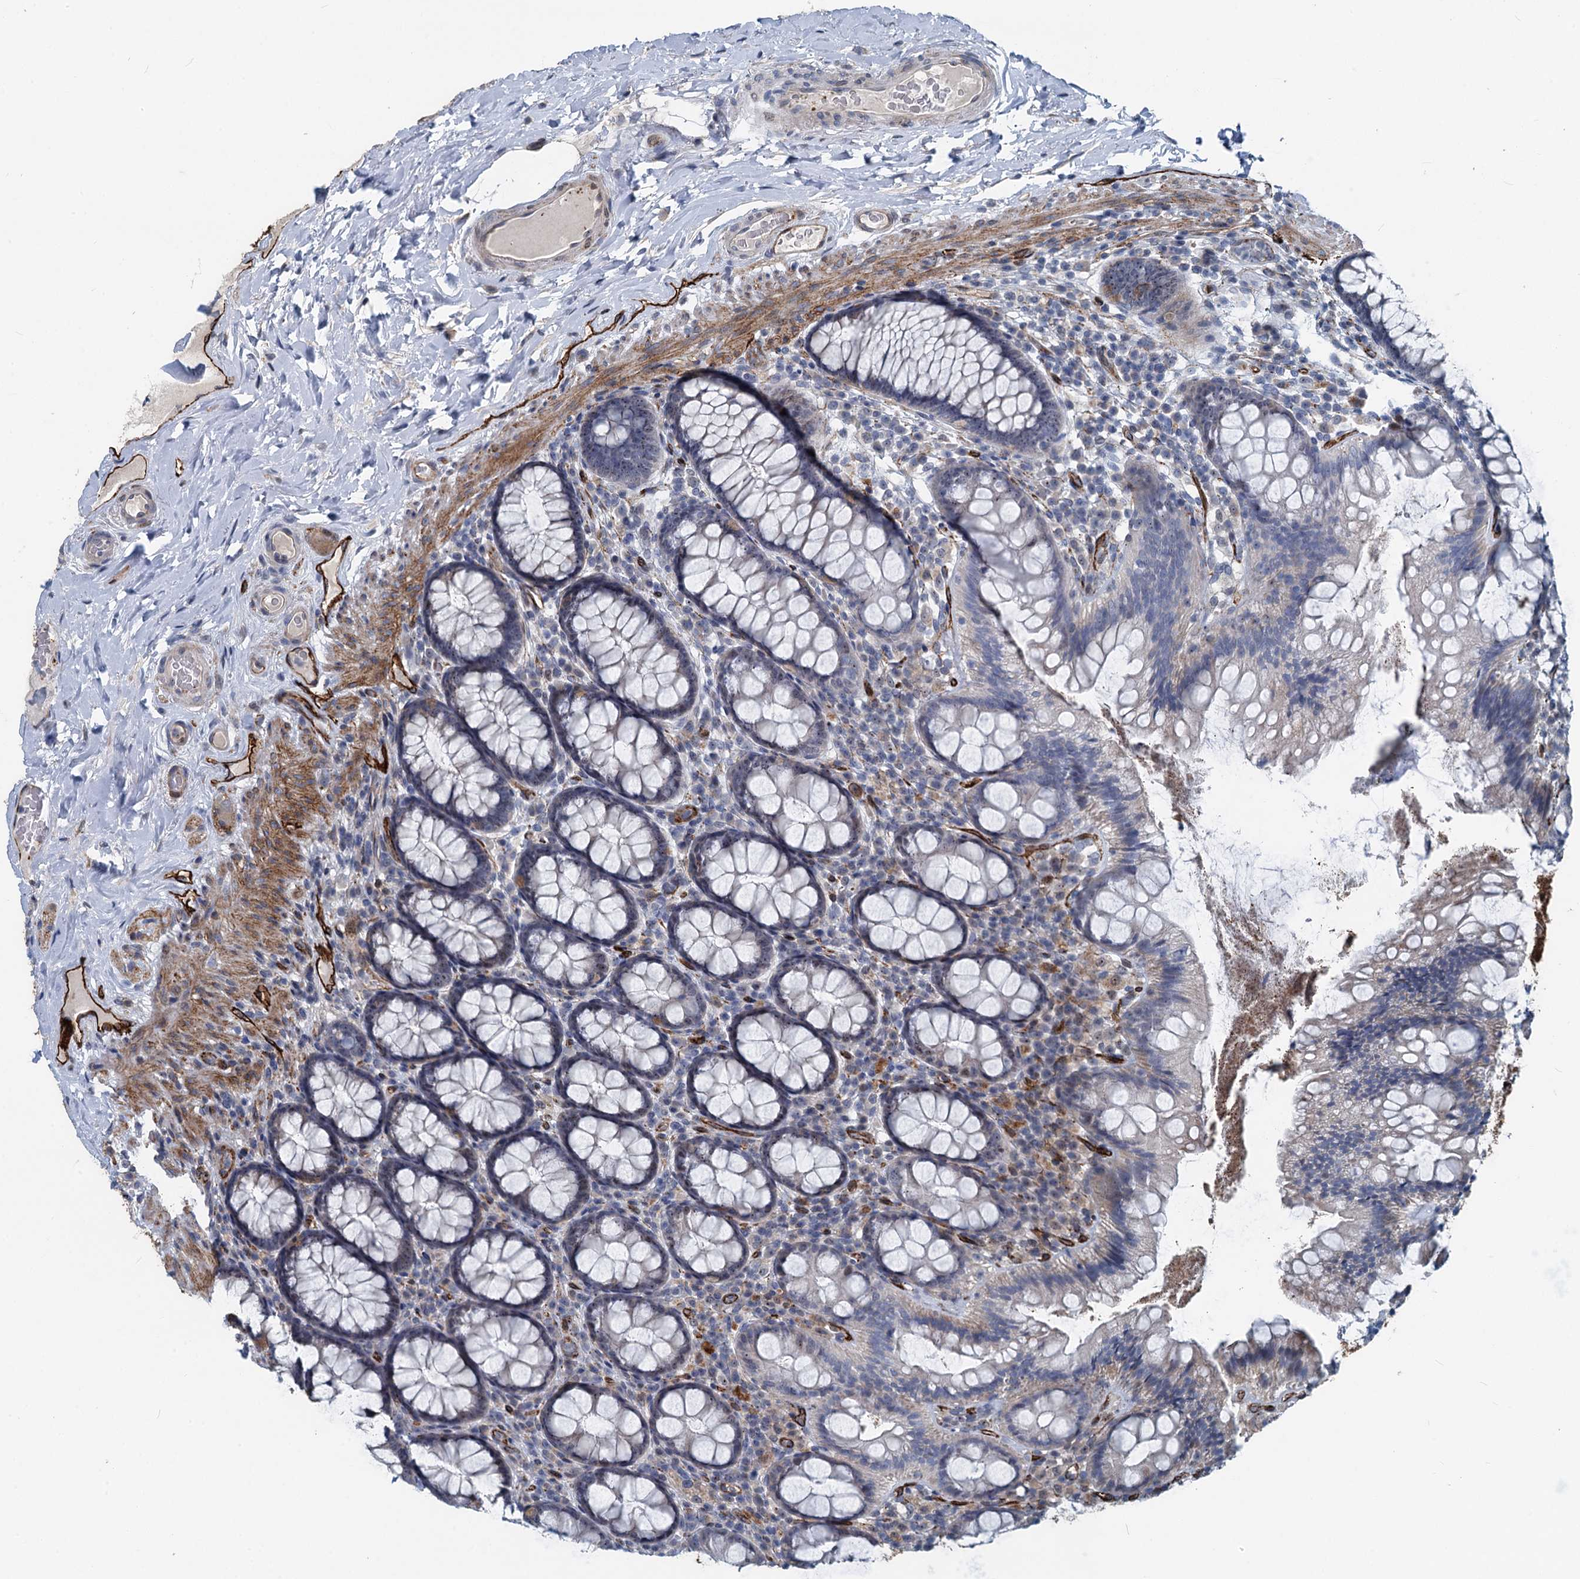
{"staining": {"intensity": "moderate", "quantity": "25%-75%", "location": "nuclear"}, "tissue": "rectum", "cell_type": "Glandular cells", "image_type": "normal", "snomed": [{"axis": "morphology", "description": "Normal tissue, NOS"}, {"axis": "topography", "description": "Rectum"}], "caption": "Rectum stained with DAB (3,3'-diaminobenzidine) immunohistochemistry (IHC) exhibits medium levels of moderate nuclear expression in approximately 25%-75% of glandular cells. (Stains: DAB in brown, nuclei in blue, Microscopy: brightfield microscopy at high magnification).", "gene": "ASXL3", "patient": {"sex": "male", "age": 83}}